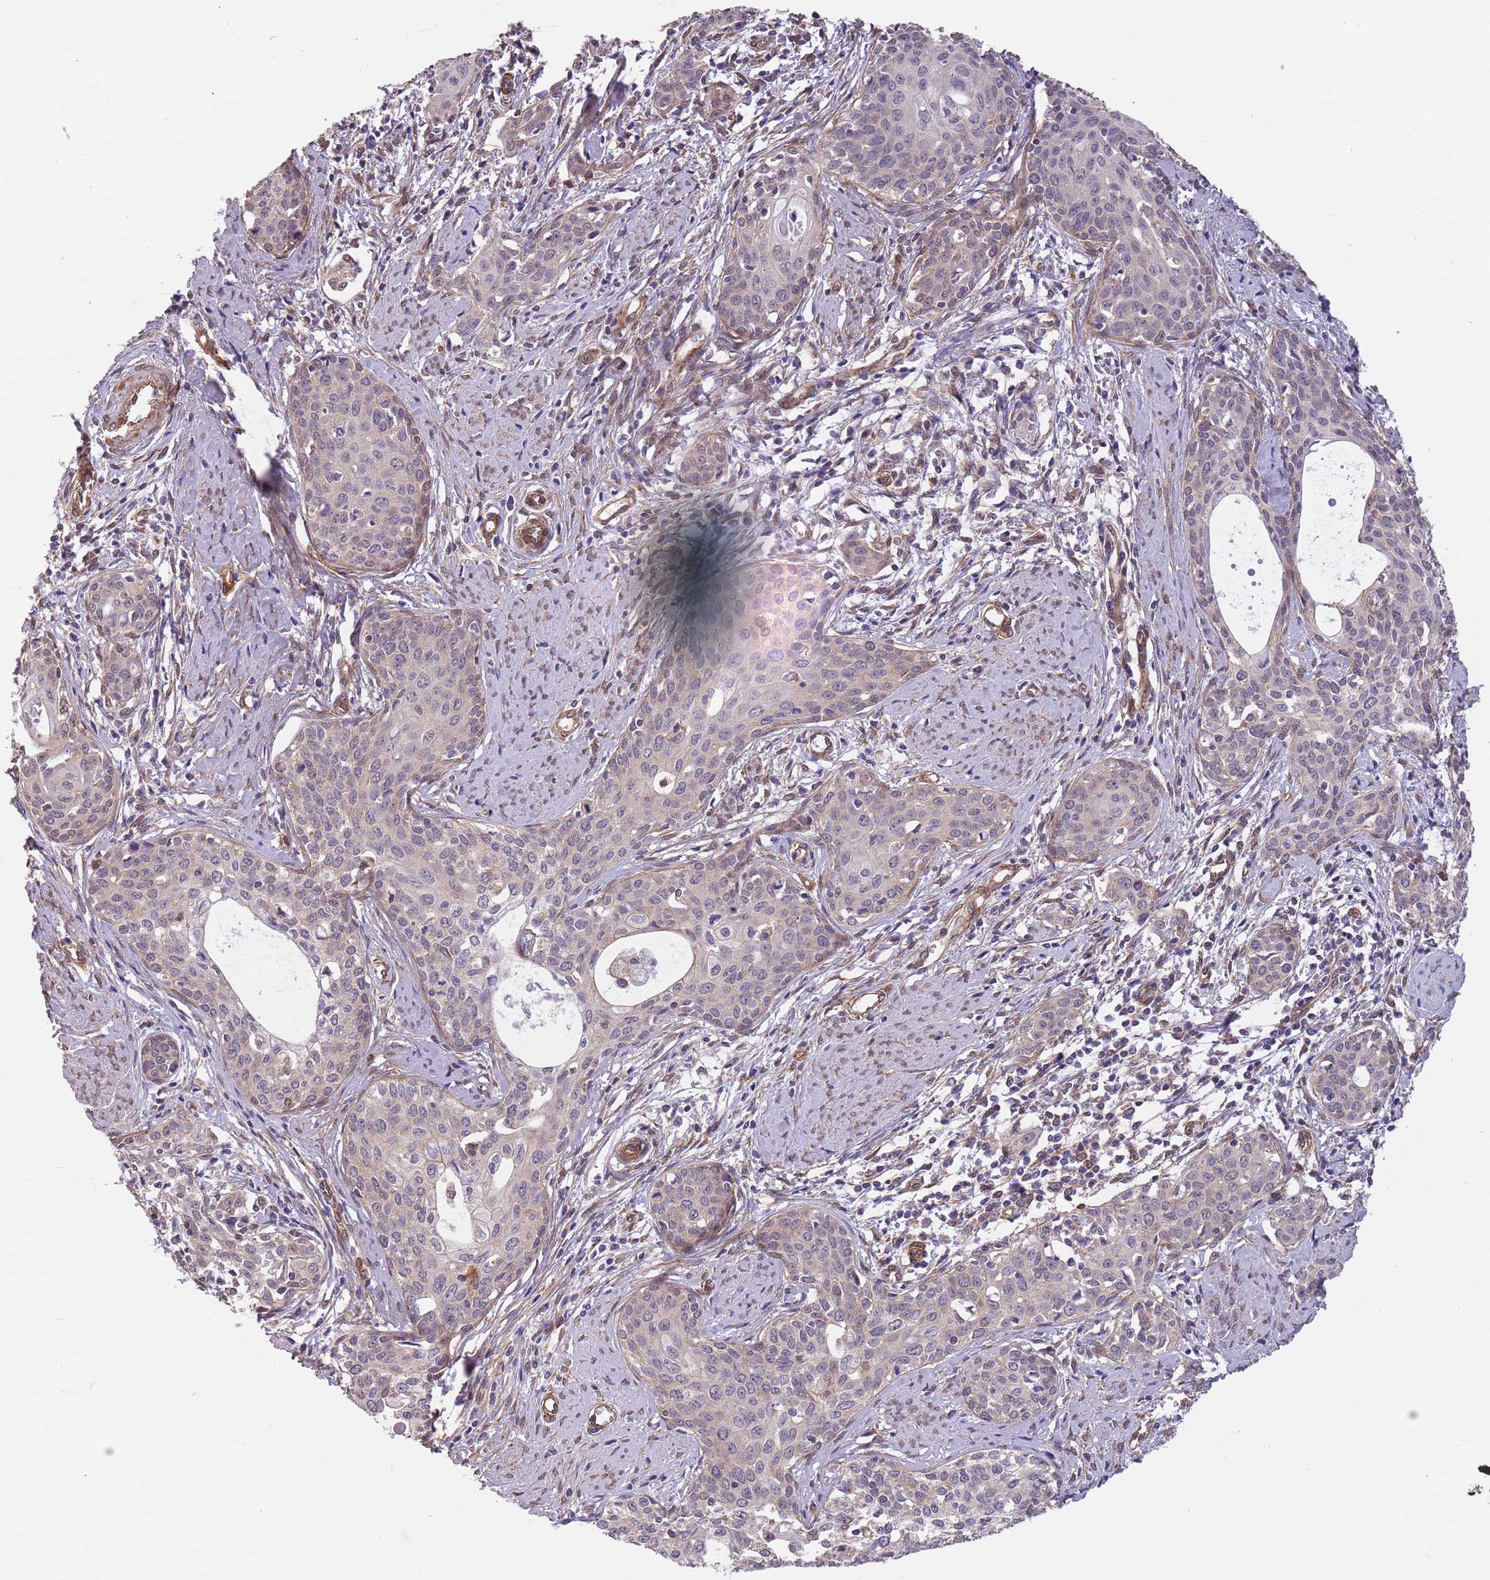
{"staining": {"intensity": "weak", "quantity": "25%-75%", "location": "cytoplasmic/membranous"}, "tissue": "cervical cancer", "cell_type": "Tumor cells", "image_type": "cancer", "snomed": [{"axis": "morphology", "description": "Squamous cell carcinoma, NOS"}, {"axis": "topography", "description": "Cervix"}], "caption": "Cervical squamous cell carcinoma stained with IHC exhibits weak cytoplasmic/membranous positivity in approximately 25%-75% of tumor cells. The staining is performed using DAB (3,3'-diaminobenzidine) brown chromogen to label protein expression. The nuclei are counter-stained blue using hematoxylin.", "gene": "CREBZF", "patient": {"sex": "female", "age": 46}}